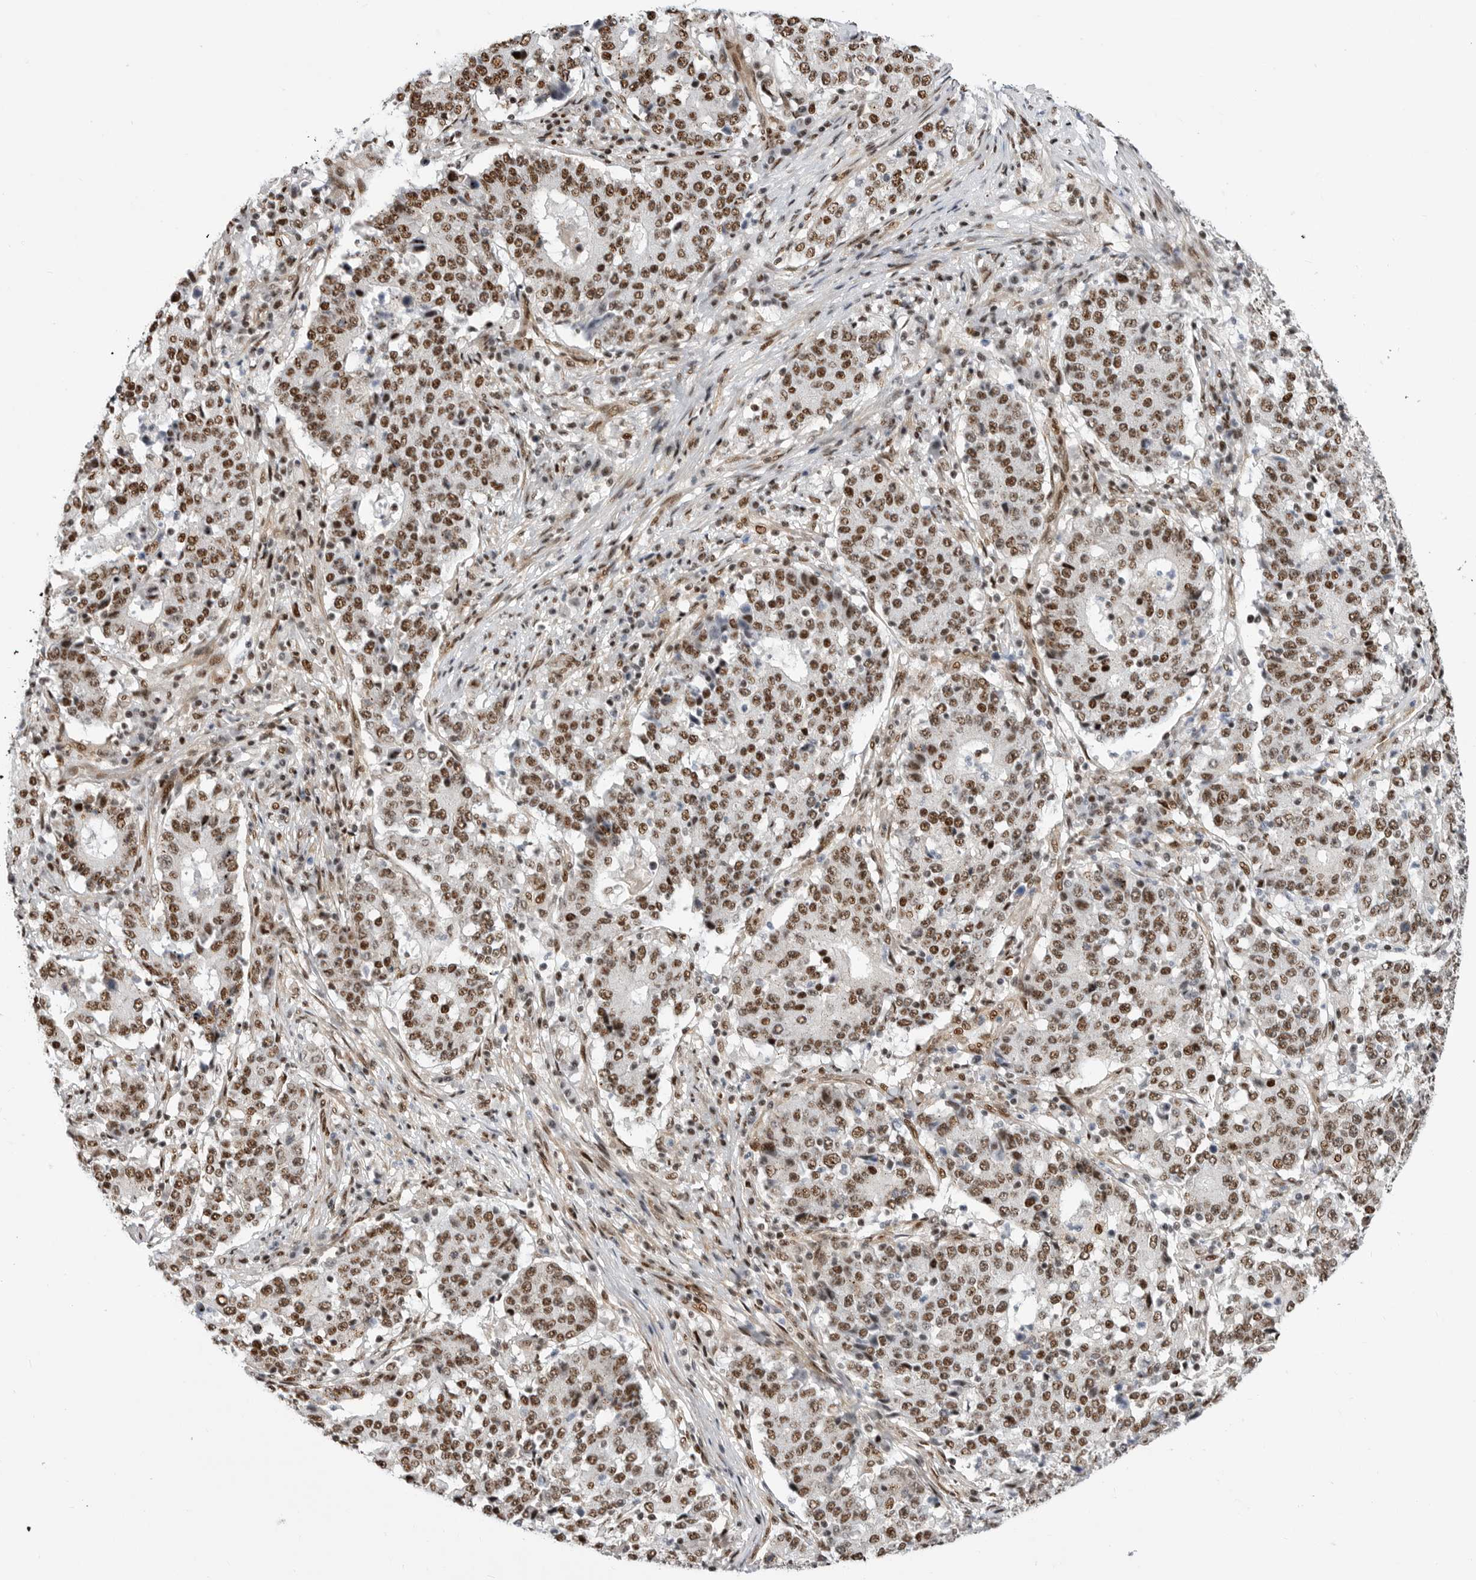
{"staining": {"intensity": "strong", "quantity": ">75%", "location": "nuclear"}, "tissue": "stomach cancer", "cell_type": "Tumor cells", "image_type": "cancer", "snomed": [{"axis": "morphology", "description": "Adenocarcinoma, NOS"}, {"axis": "topography", "description": "Stomach"}], "caption": "This histopathology image reveals adenocarcinoma (stomach) stained with immunohistochemistry to label a protein in brown. The nuclear of tumor cells show strong positivity for the protein. Nuclei are counter-stained blue.", "gene": "GPATCH2", "patient": {"sex": "male", "age": 59}}